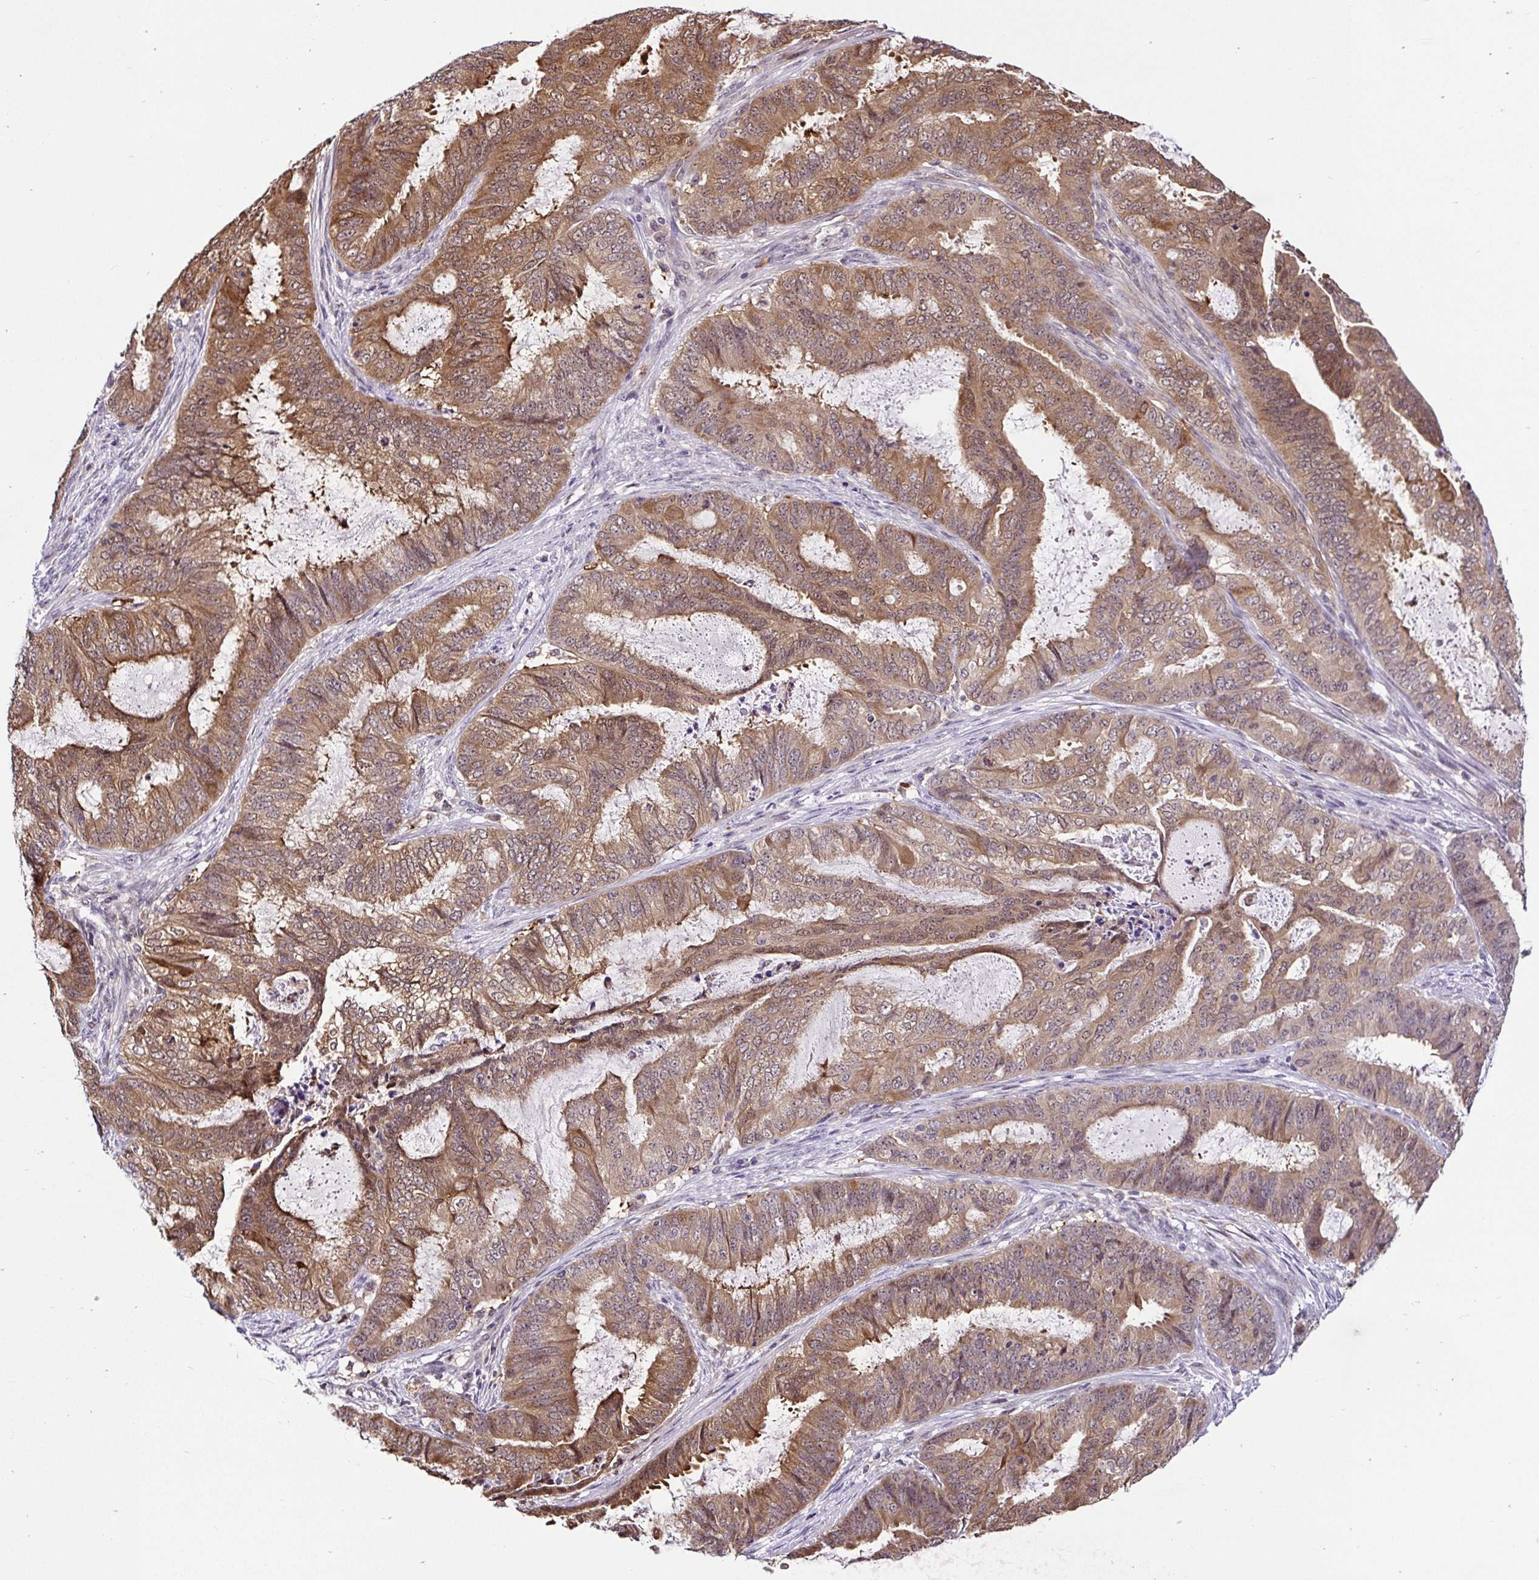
{"staining": {"intensity": "moderate", "quantity": ">75%", "location": "cytoplasmic/membranous"}, "tissue": "endometrial cancer", "cell_type": "Tumor cells", "image_type": "cancer", "snomed": [{"axis": "morphology", "description": "Adenocarcinoma, NOS"}, {"axis": "topography", "description": "Endometrium"}], "caption": "Immunohistochemical staining of human endometrial adenocarcinoma exhibits medium levels of moderate cytoplasmic/membranous protein positivity in approximately >75% of tumor cells.", "gene": "PIN4", "patient": {"sex": "female", "age": 51}}